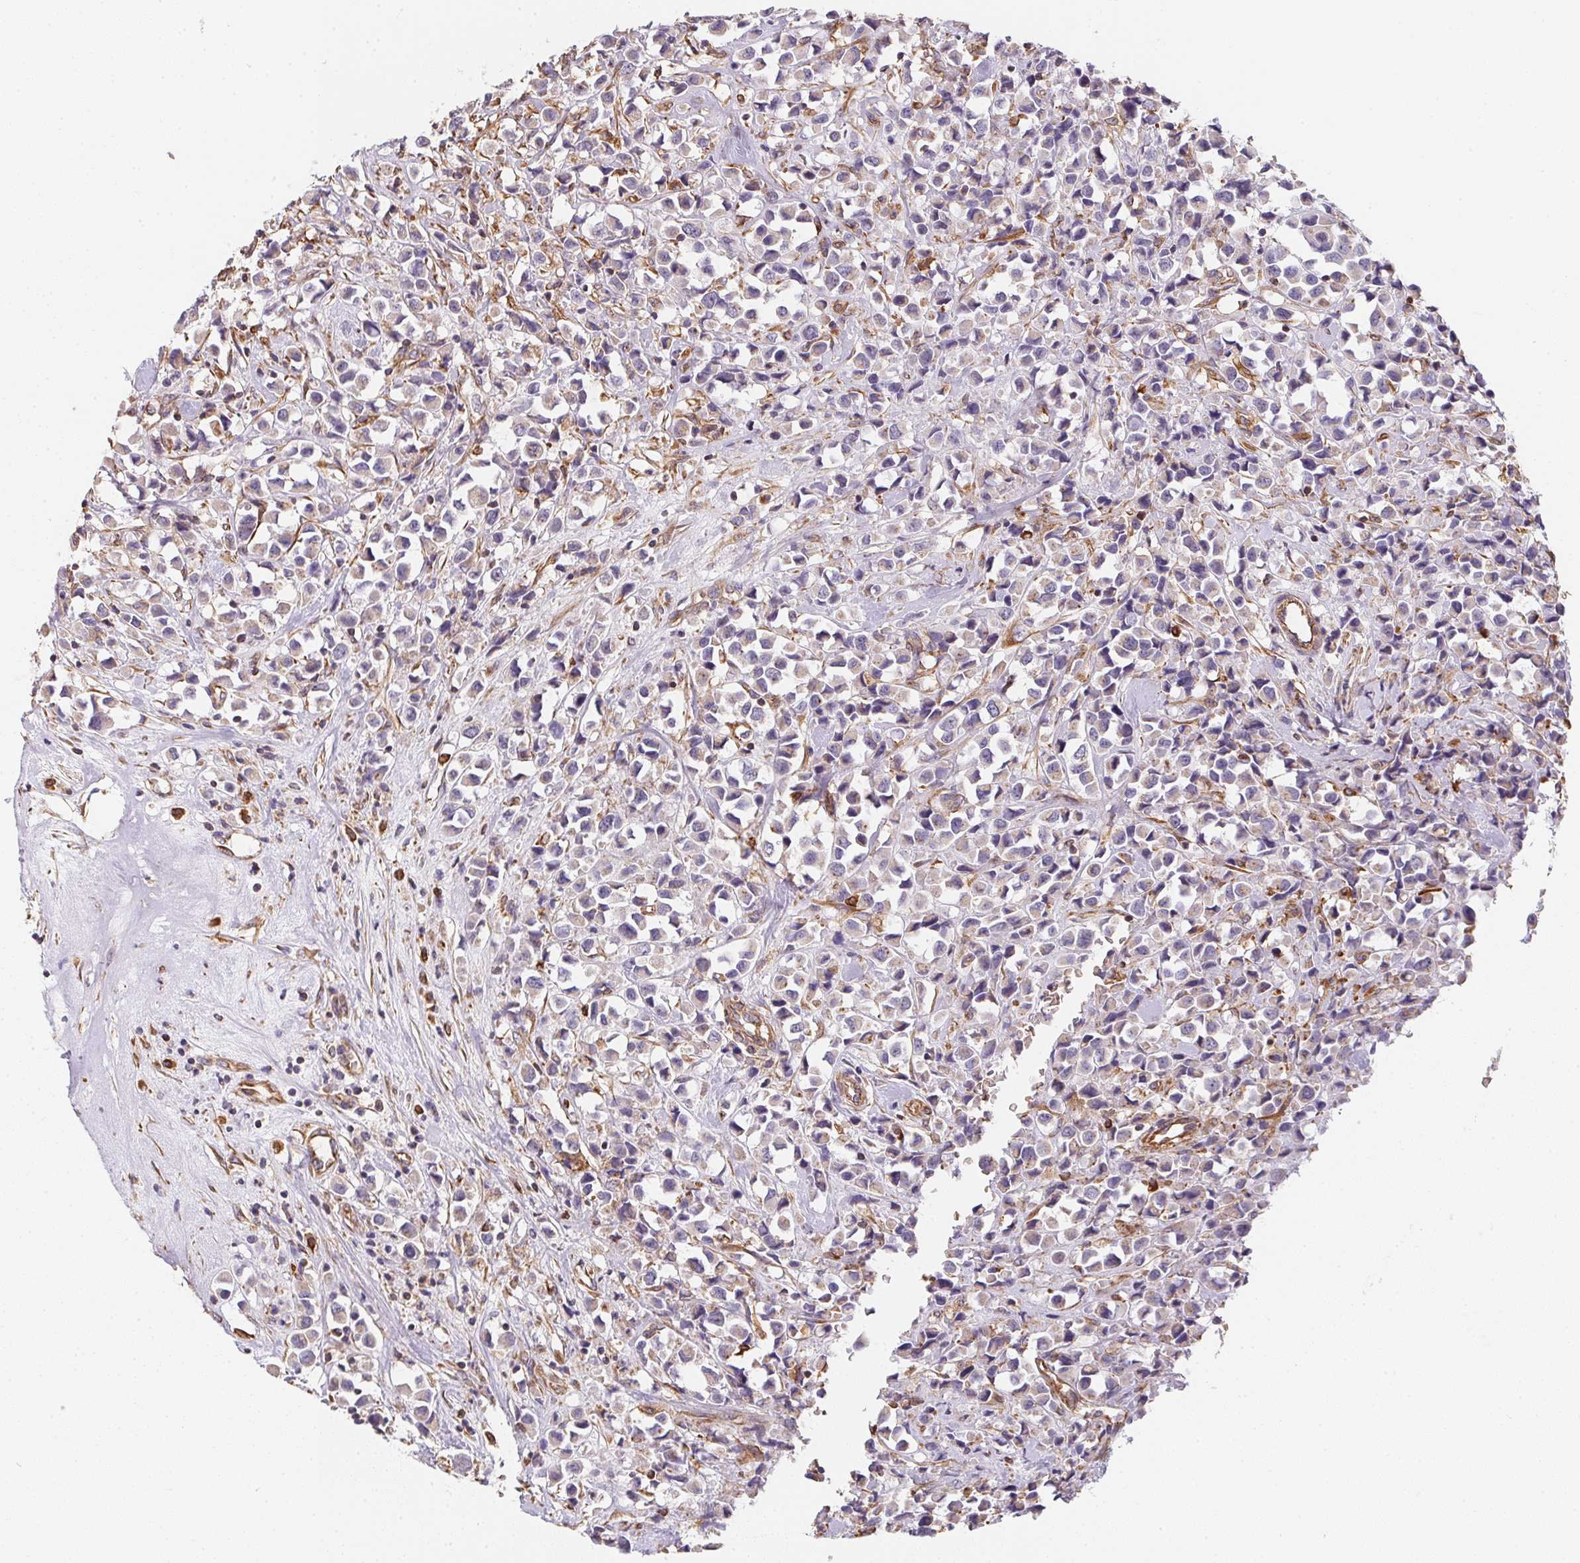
{"staining": {"intensity": "weak", "quantity": "<25%", "location": "cytoplasmic/membranous"}, "tissue": "breast cancer", "cell_type": "Tumor cells", "image_type": "cancer", "snomed": [{"axis": "morphology", "description": "Duct carcinoma"}, {"axis": "topography", "description": "Breast"}], "caption": "A histopathology image of breast cancer (intraductal carcinoma) stained for a protein demonstrates no brown staining in tumor cells.", "gene": "TBKBP1", "patient": {"sex": "female", "age": 61}}